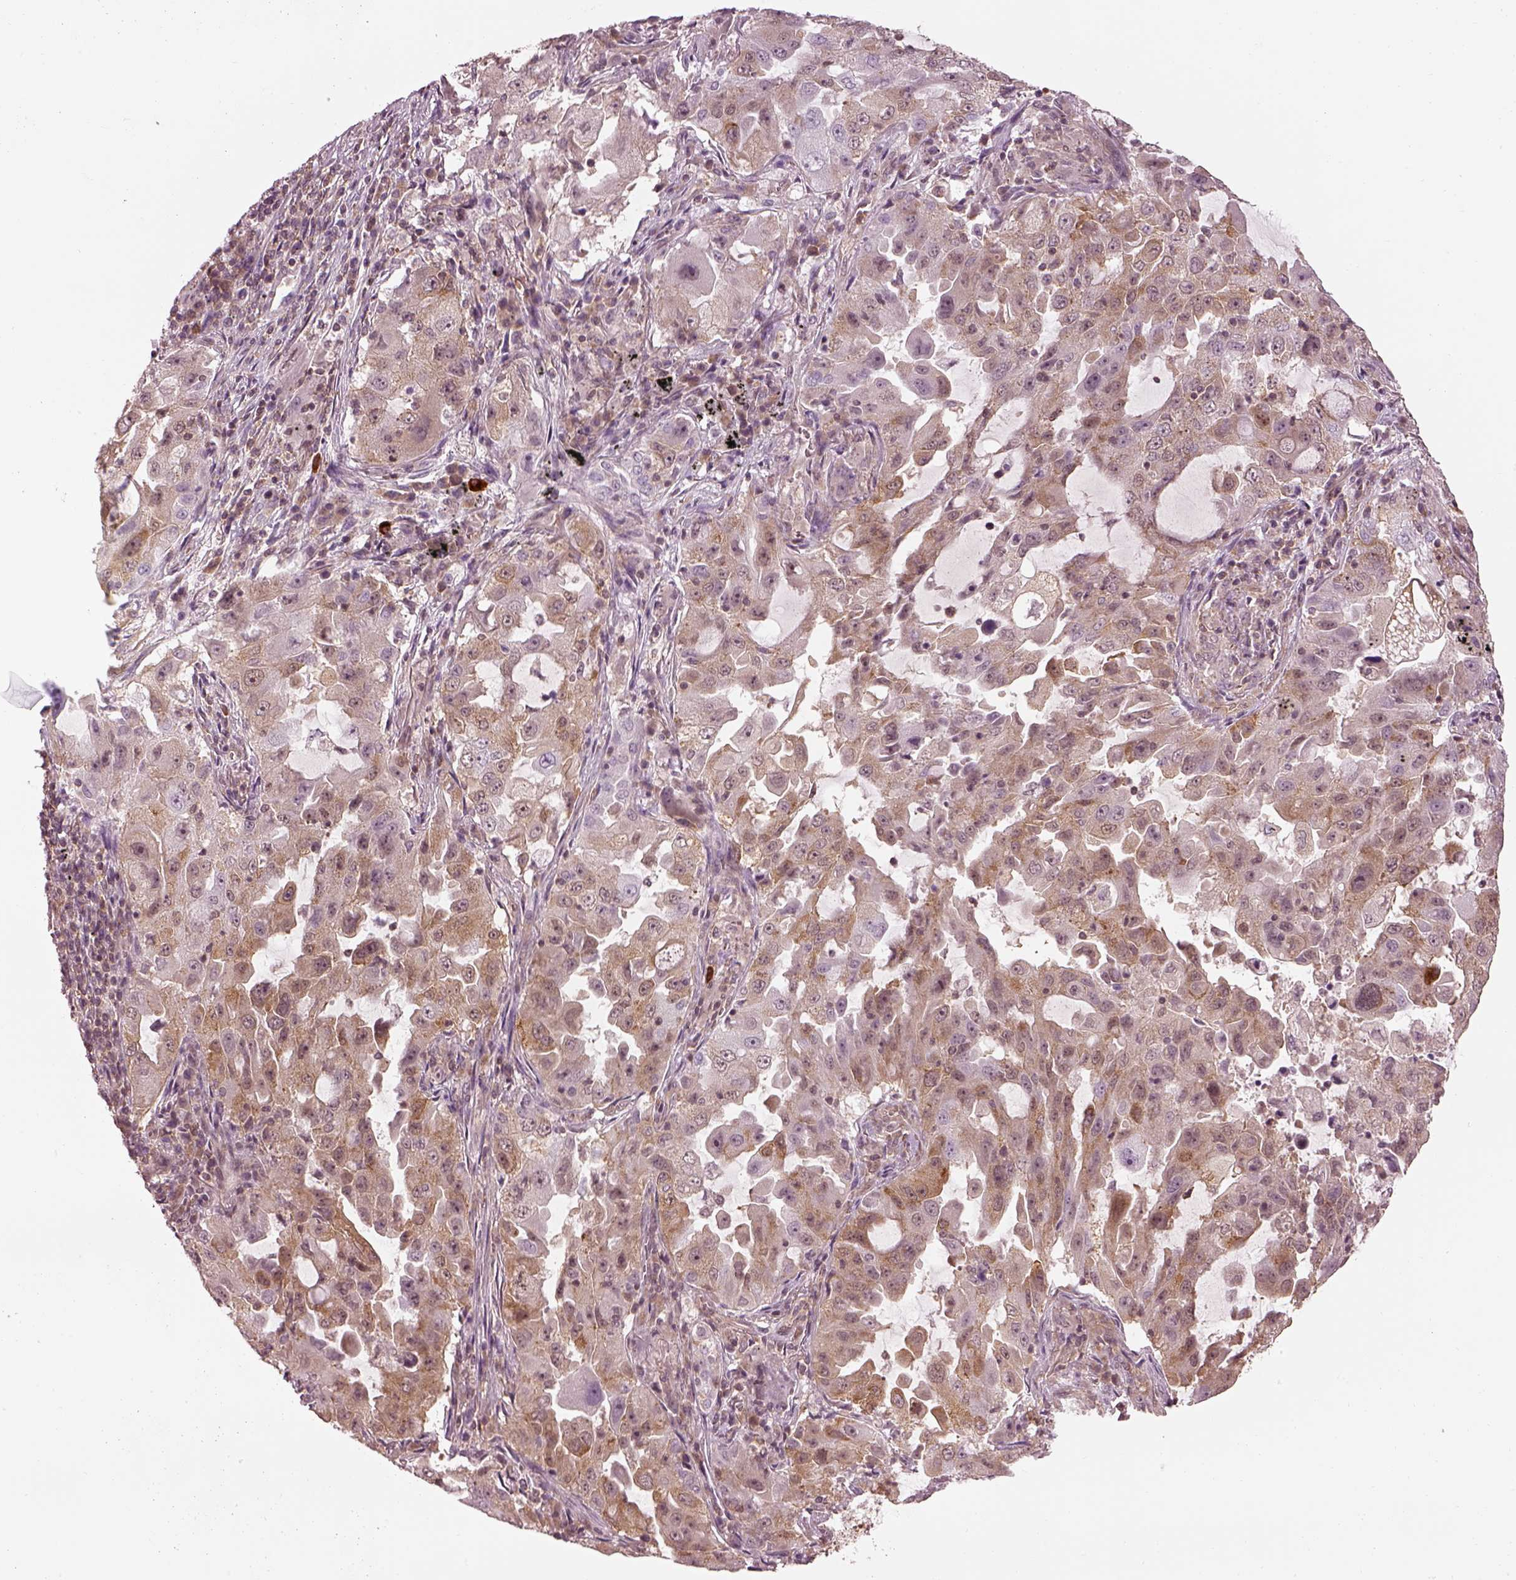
{"staining": {"intensity": "moderate", "quantity": "25%-75%", "location": "cytoplasmic/membranous"}, "tissue": "lung cancer", "cell_type": "Tumor cells", "image_type": "cancer", "snomed": [{"axis": "morphology", "description": "Adenocarcinoma, NOS"}, {"axis": "topography", "description": "Lung"}], "caption": "High-power microscopy captured an immunohistochemistry (IHC) image of lung adenocarcinoma, revealing moderate cytoplasmic/membranous expression in about 25%-75% of tumor cells.", "gene": "LSM14A", "patient": {"sex": "female", "age": 61}}